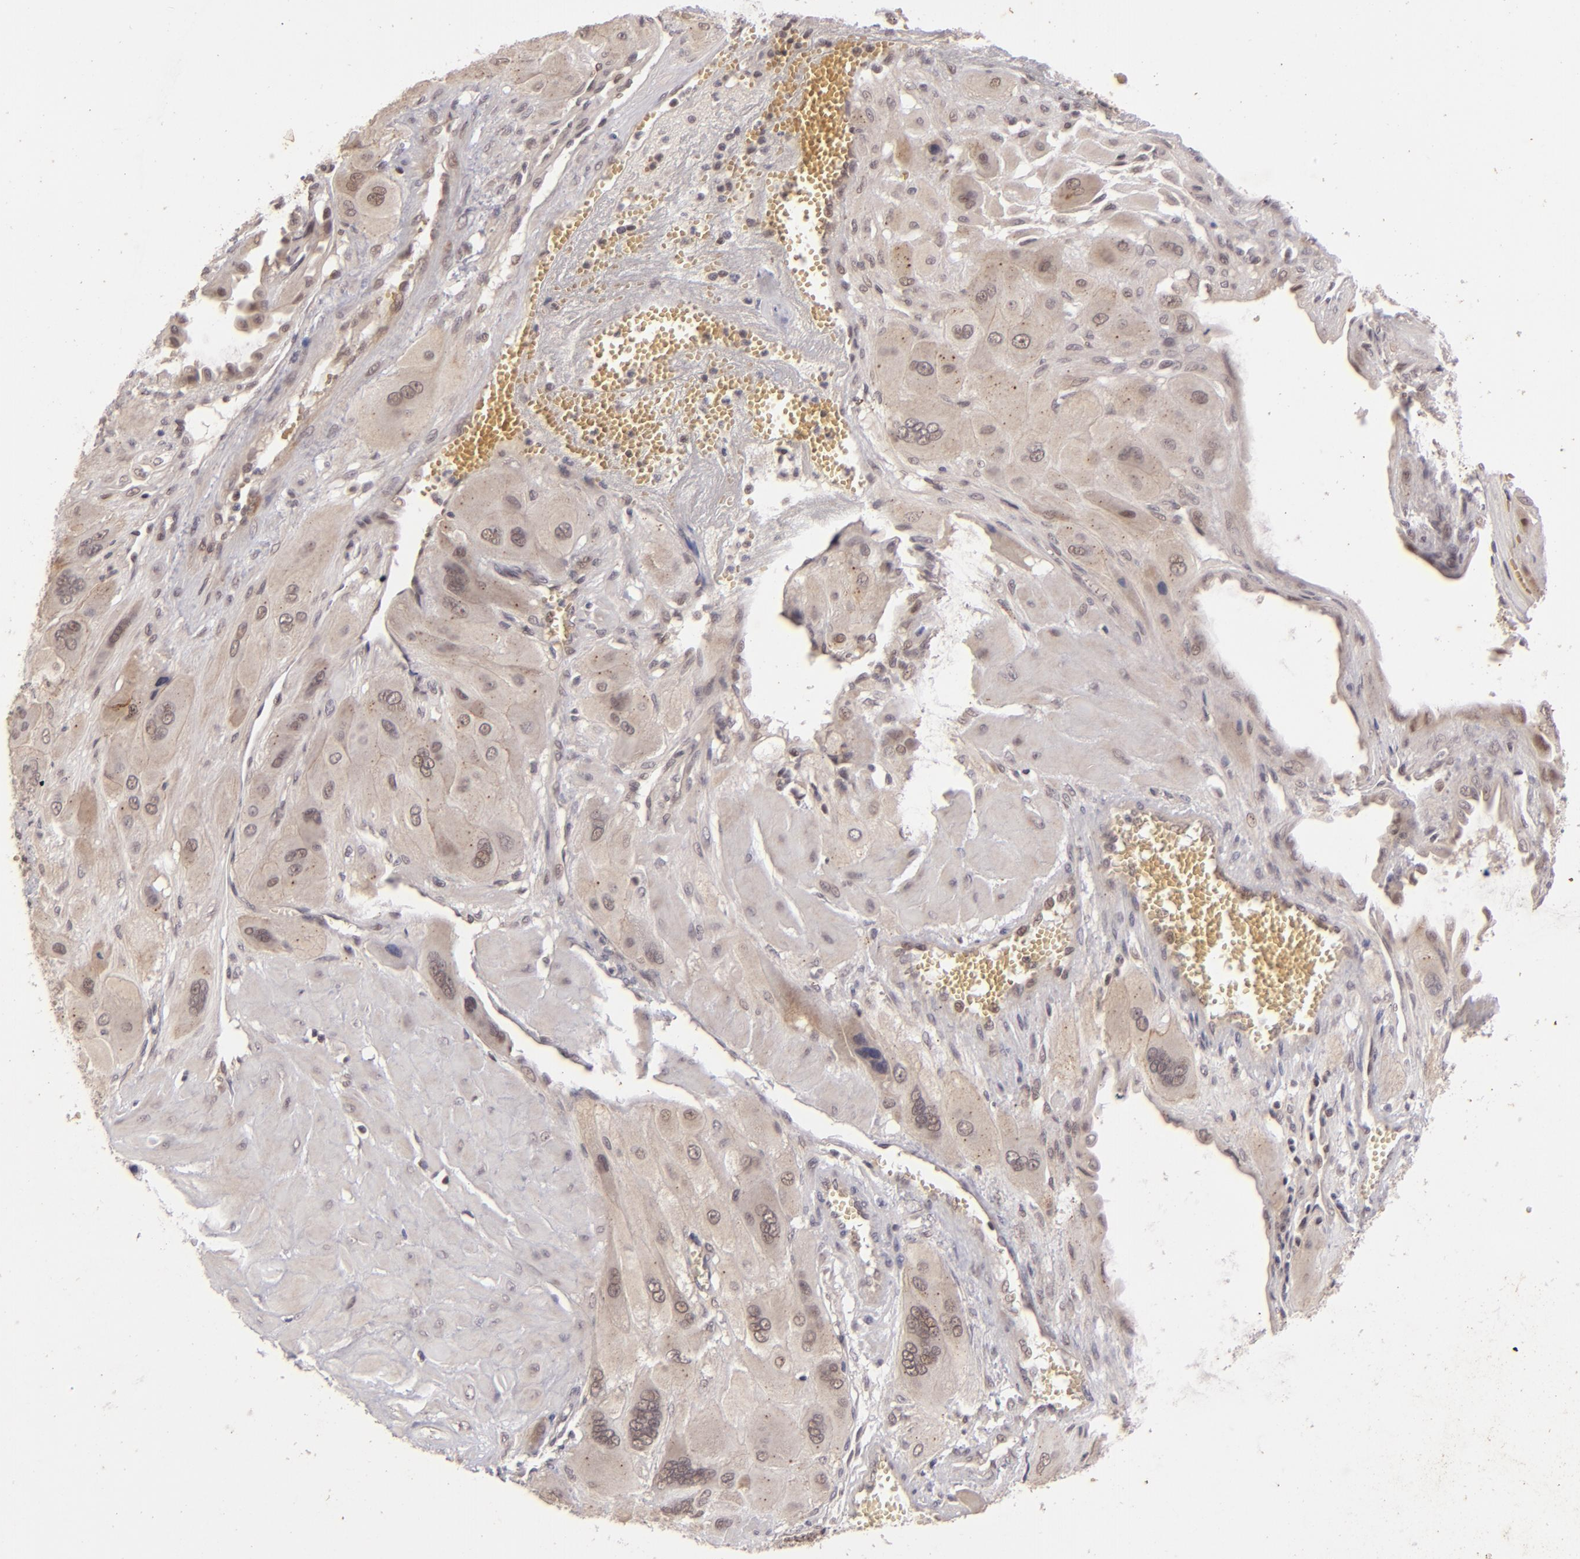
{"staining": {"intensity": "weak", "quantity": "<25%", "location": "cytoplasmic/membranous"}, "tissue": "cervical cancer", "cell_type": "Tumor cells", "image_type": "cancer", "snomed": [{"axis": "morphology", "description": "Squamous cell carcinoma, NOS"}, {"axis": "topography", "description": "Cervix"}], "caption": "Squamous cell carcinoma (cervical) stained for a protein using immunohistochemistry (IHC) exhibits no staining tumor cells.", "gene": "DFFA", "patient": {"sex": "female", "age": 34}}